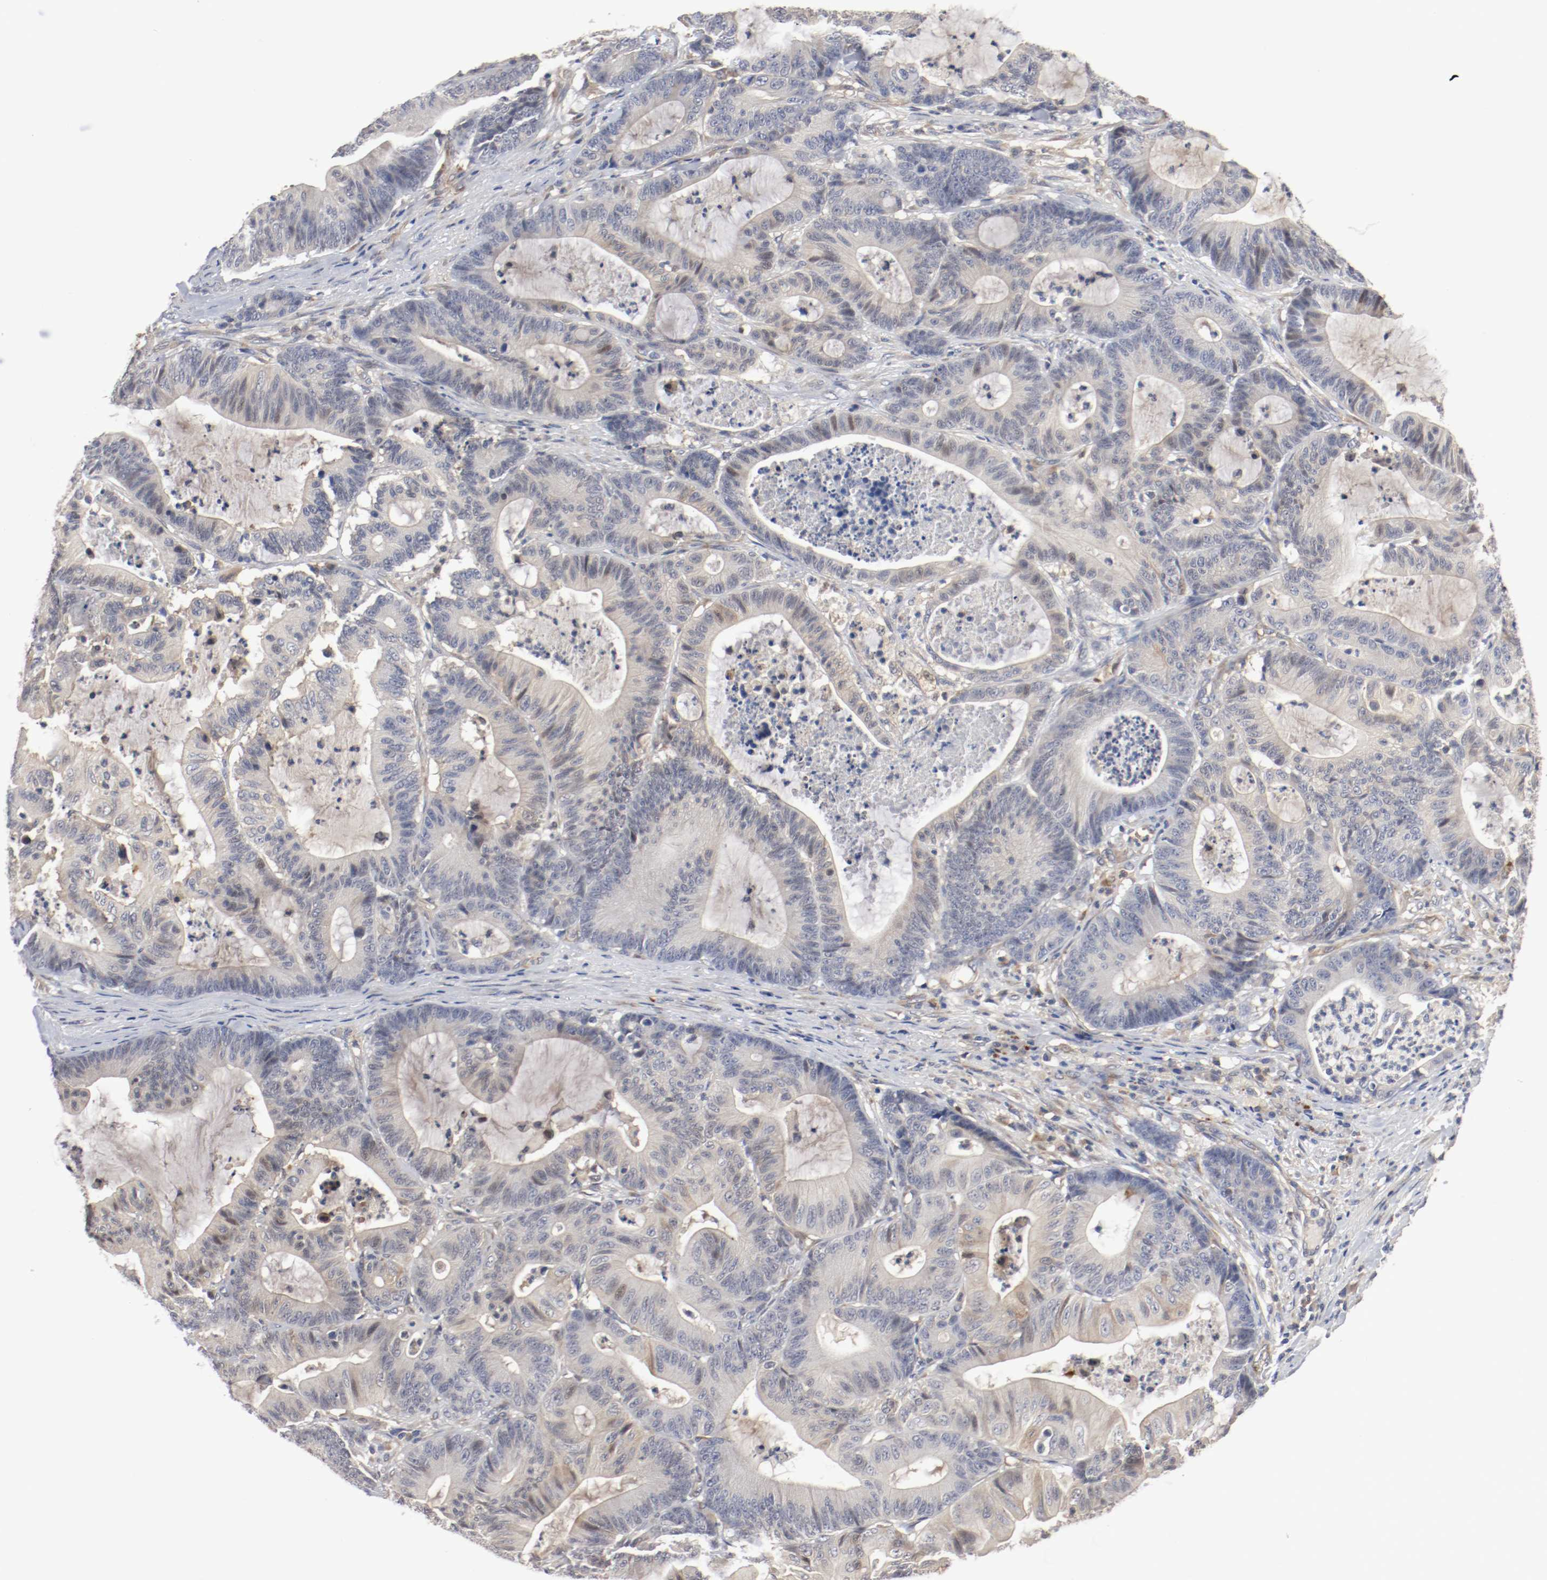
{"staining": {"intensity": "weak", "quantity": ">75%", "location": "cytoplasmic/membranous"}, "tissue": "colorectal cancer", "cell_type": "Tumor cells", "image_type": "cancer", "snomed": [{"axis": "morphology", "description": "Adenocarcinoma, NOS"}, {"axis": "topography", "description": "Colon"}], "caption": "About >75% of tumor cells in colorectal cancer (adenocarcinoma) reveal weak cytoplasmic/membranous protein expression as visualized by brown immunohistochemical staining.", "gene": "REN", "patient": {"sex": "female", "age": 84}}